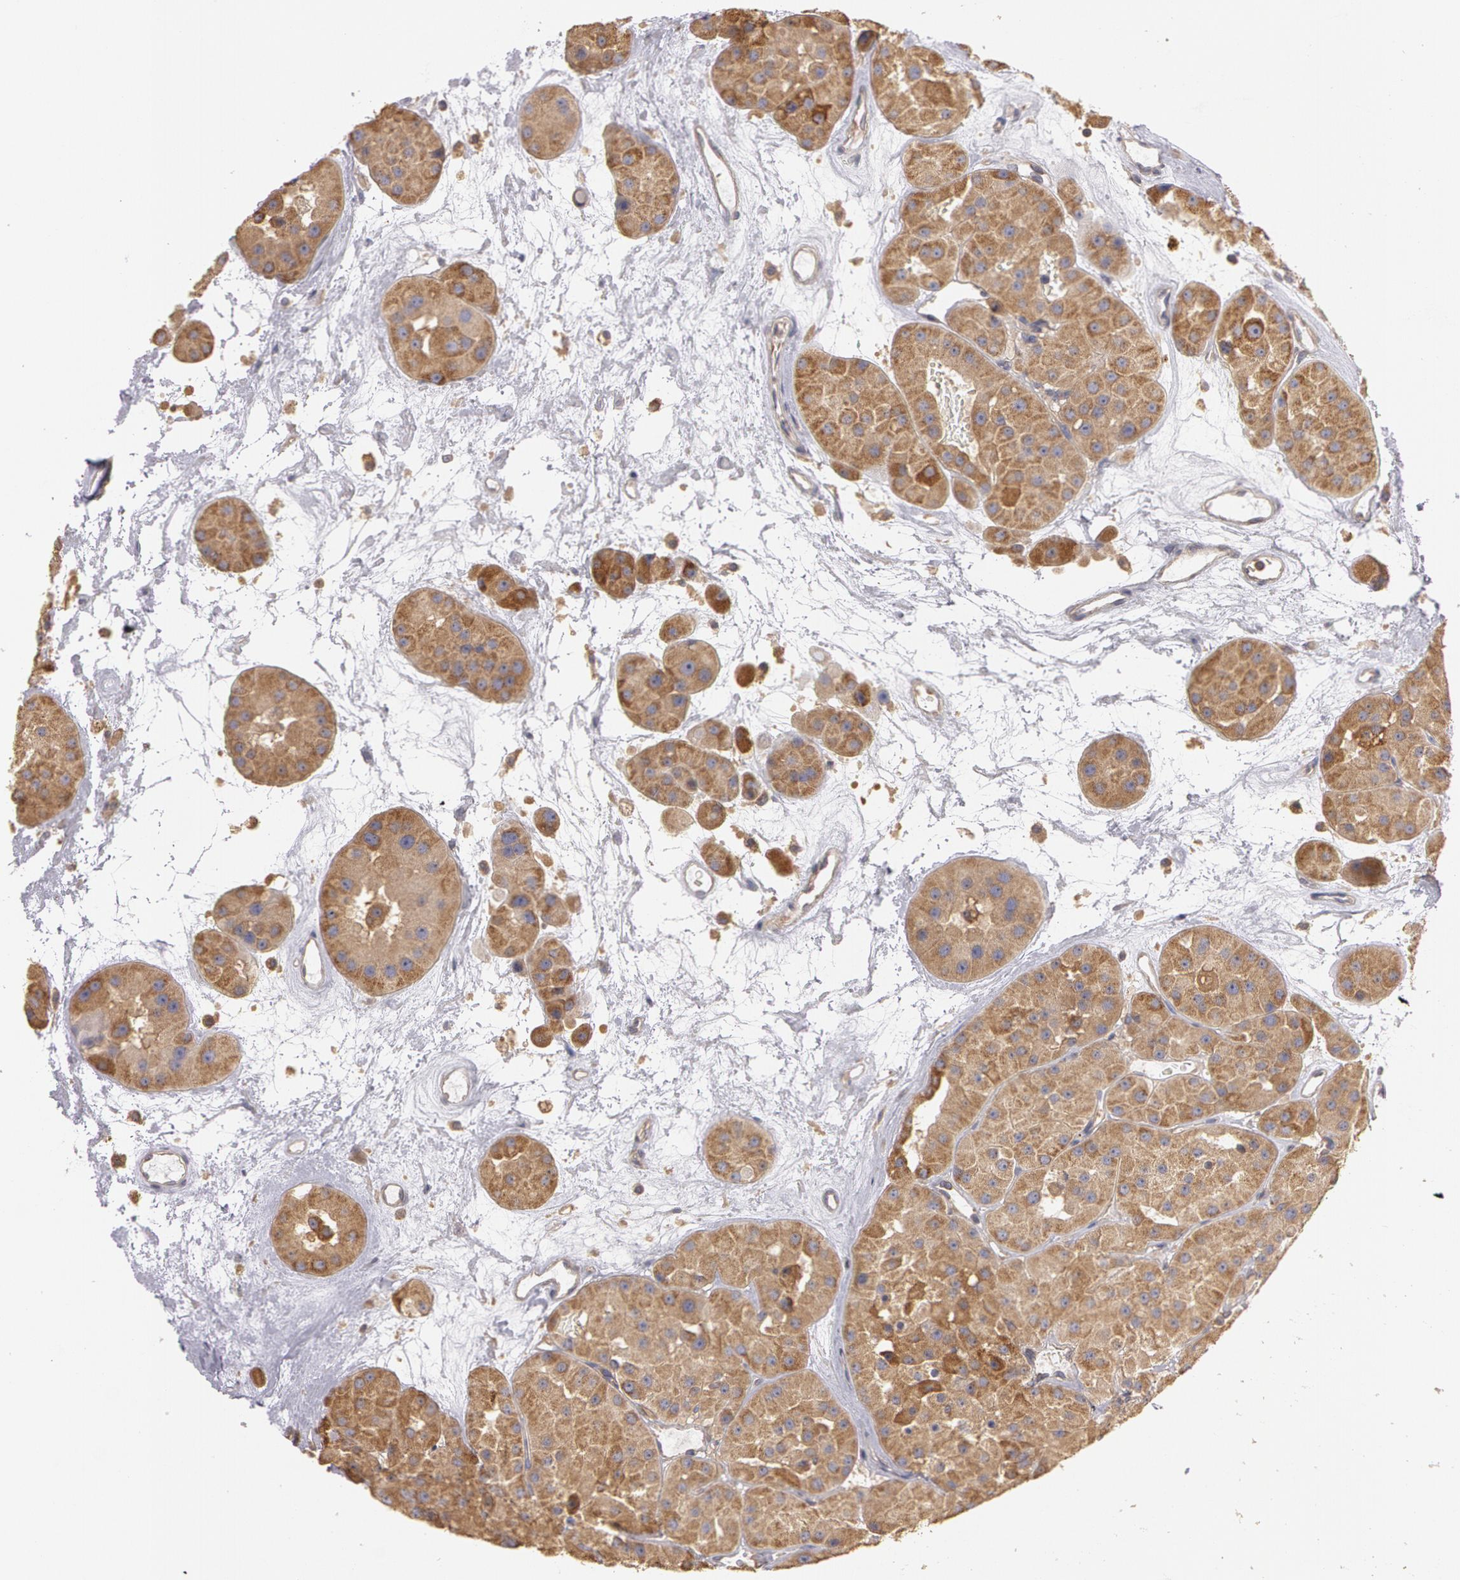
{"staining": {"intensity": "moderate", "quantity": ">75%", "location": "cytoplasmic/membranous"}, "tissue": "renal cancer", "cell_type": "Tumor cells", "image_type": "cancer", "snomed": [{"axis": "morphology", "description": "Adenocarcinoma, uncertain malignant potential"}, {"axis": "topography", "description": "Kidney"}], "caption": "IHC staining of renal cancer, which reveals medium levels of moderate cytoplasmic/membranous expression in approximately >75% of tumor cells indicating moderate cytoplasmic/membranous protein expression. The staining was performed using DAB (brown) for protein detection and nuclei were counterstained in hematoxylin (blue).", "gene": "NEK9", "patient": {"sex": "male", "age": 63}}